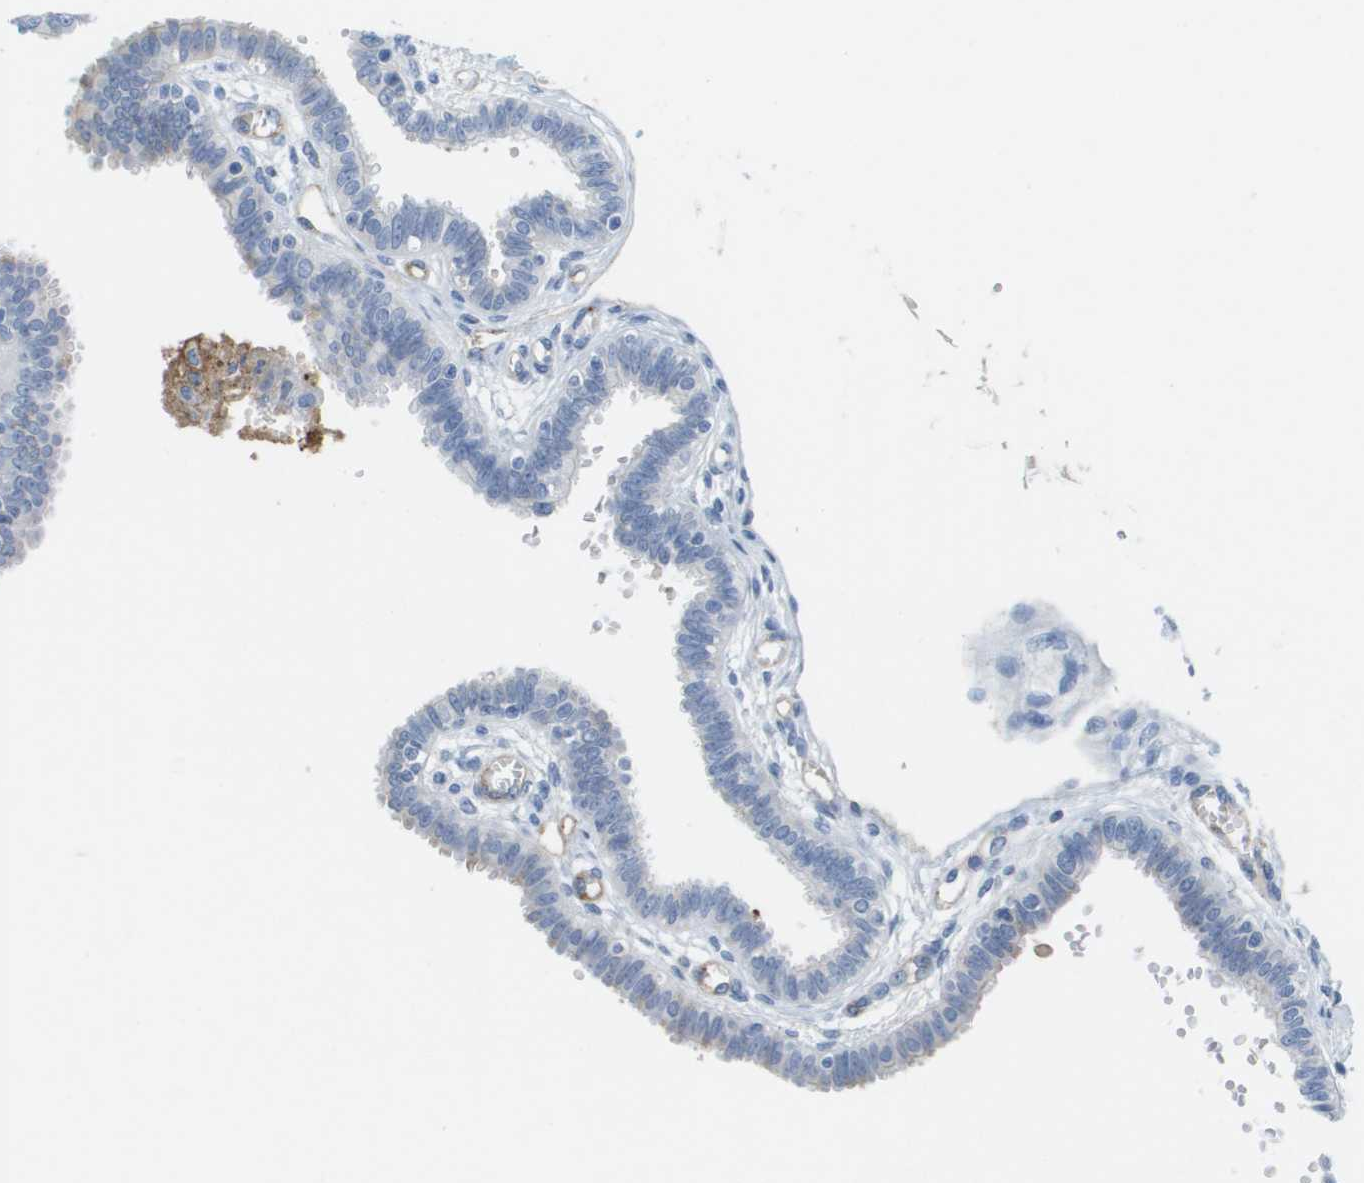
{"staining": {"intensity": "negative", "quantity": "none", "location": "none"}, "tissue": "fallopian tube", "cell_type": "Glandular cells", "image_type": "normal", "snomed": [{"axis": "morphology", "description": "Normal tissue, NOS"}, {"axis": "topography", "description": "Fallopian tube"}], "caption": "This is a micrograph of immunohistochemistry staining of benign fallopian tube, which shows no staining in glandular cells.", "gene": "ANGPT2", "patient": {"sex": "female", "age": 32}}